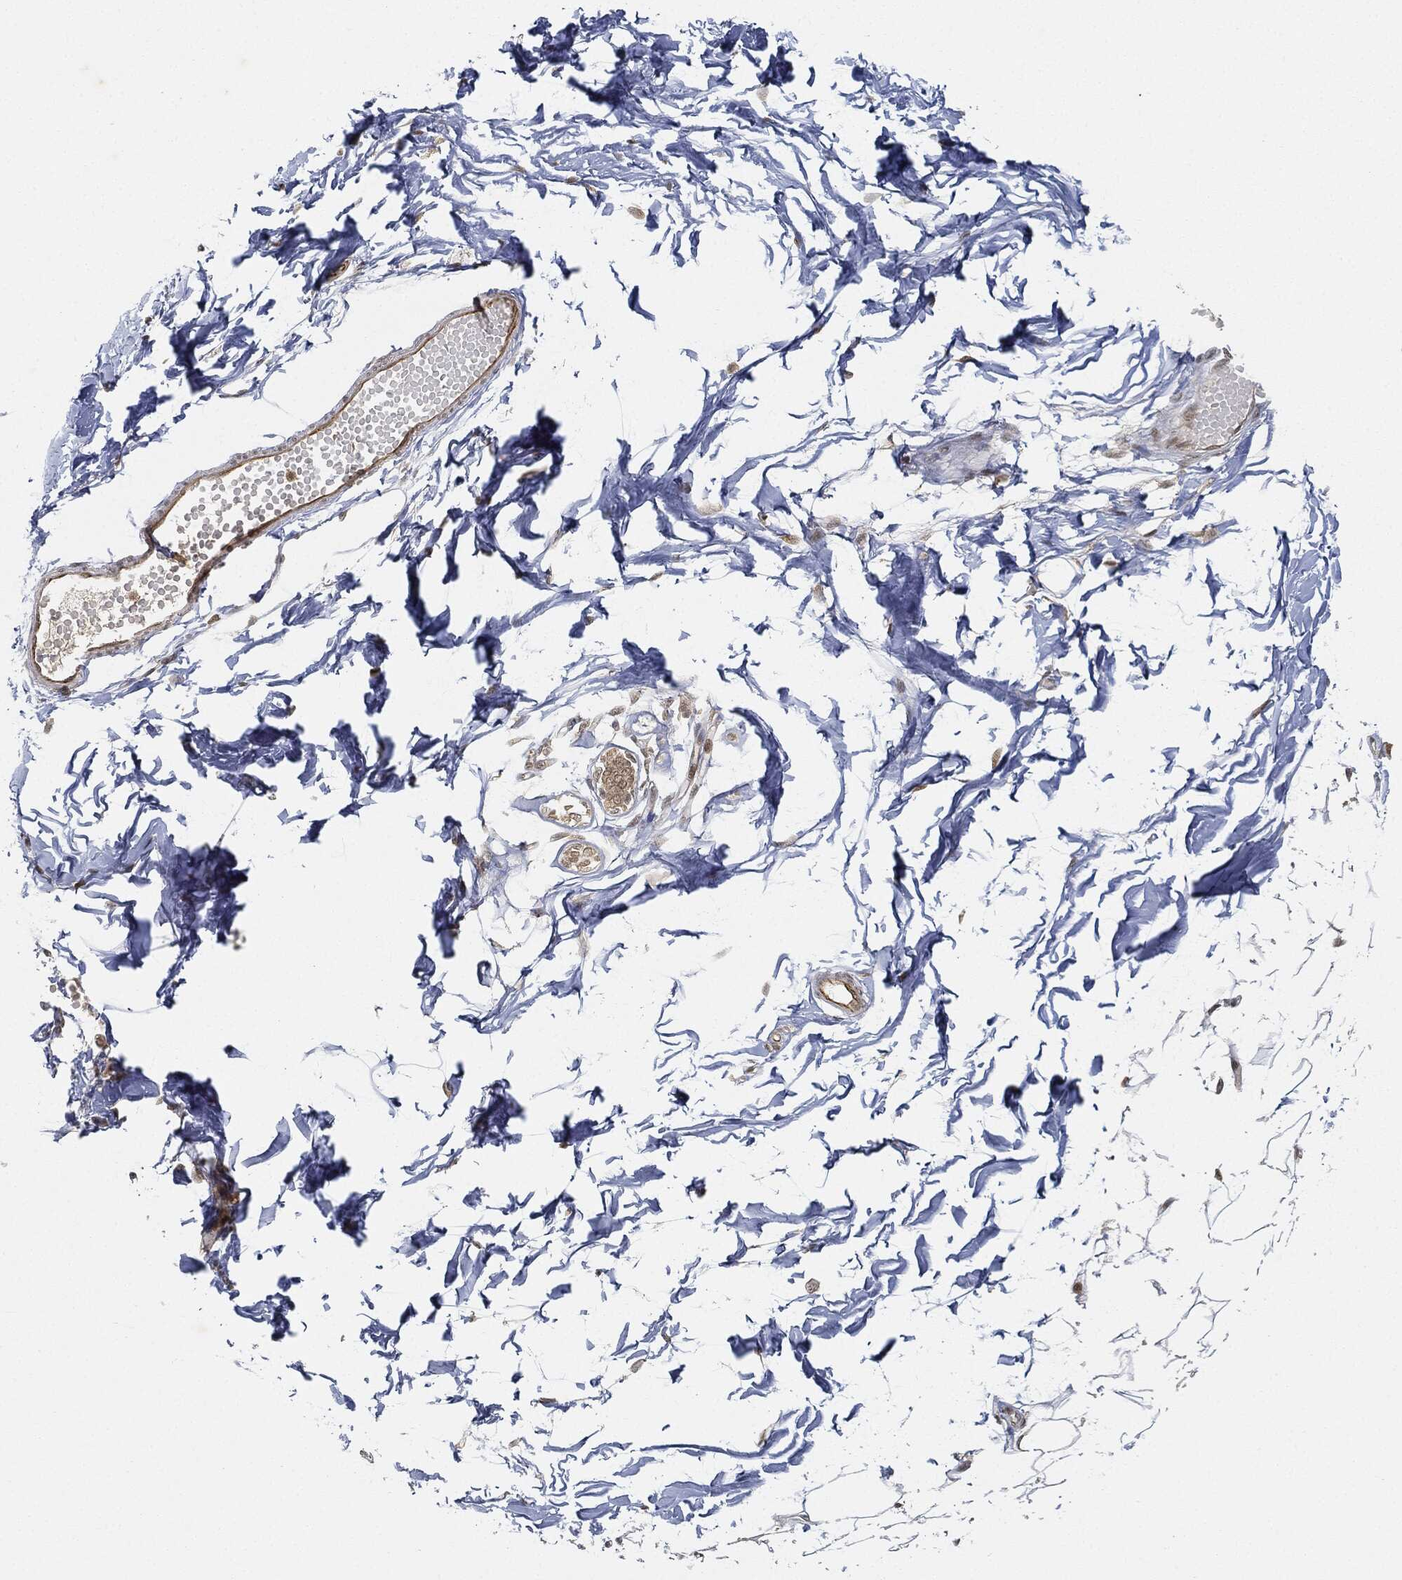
{"staining": {"intensity": "negative", "quantity": "none", "location": "none"}, "tissue": "breast", "cell_type": "Adipocytes", "image_type": "normal", "snomed": [{"axis": "morphology", "description": "Normal tissue, NOS"}, {"axis": "topography", "description": "Breast"}], "caption": "This is an immunohistochemistry (IHC) photomicrograph of normal human breast. There is no positivity in adipocytes.", "gene": "CIB1", "patient": {"sex": "female", "age": 37}}